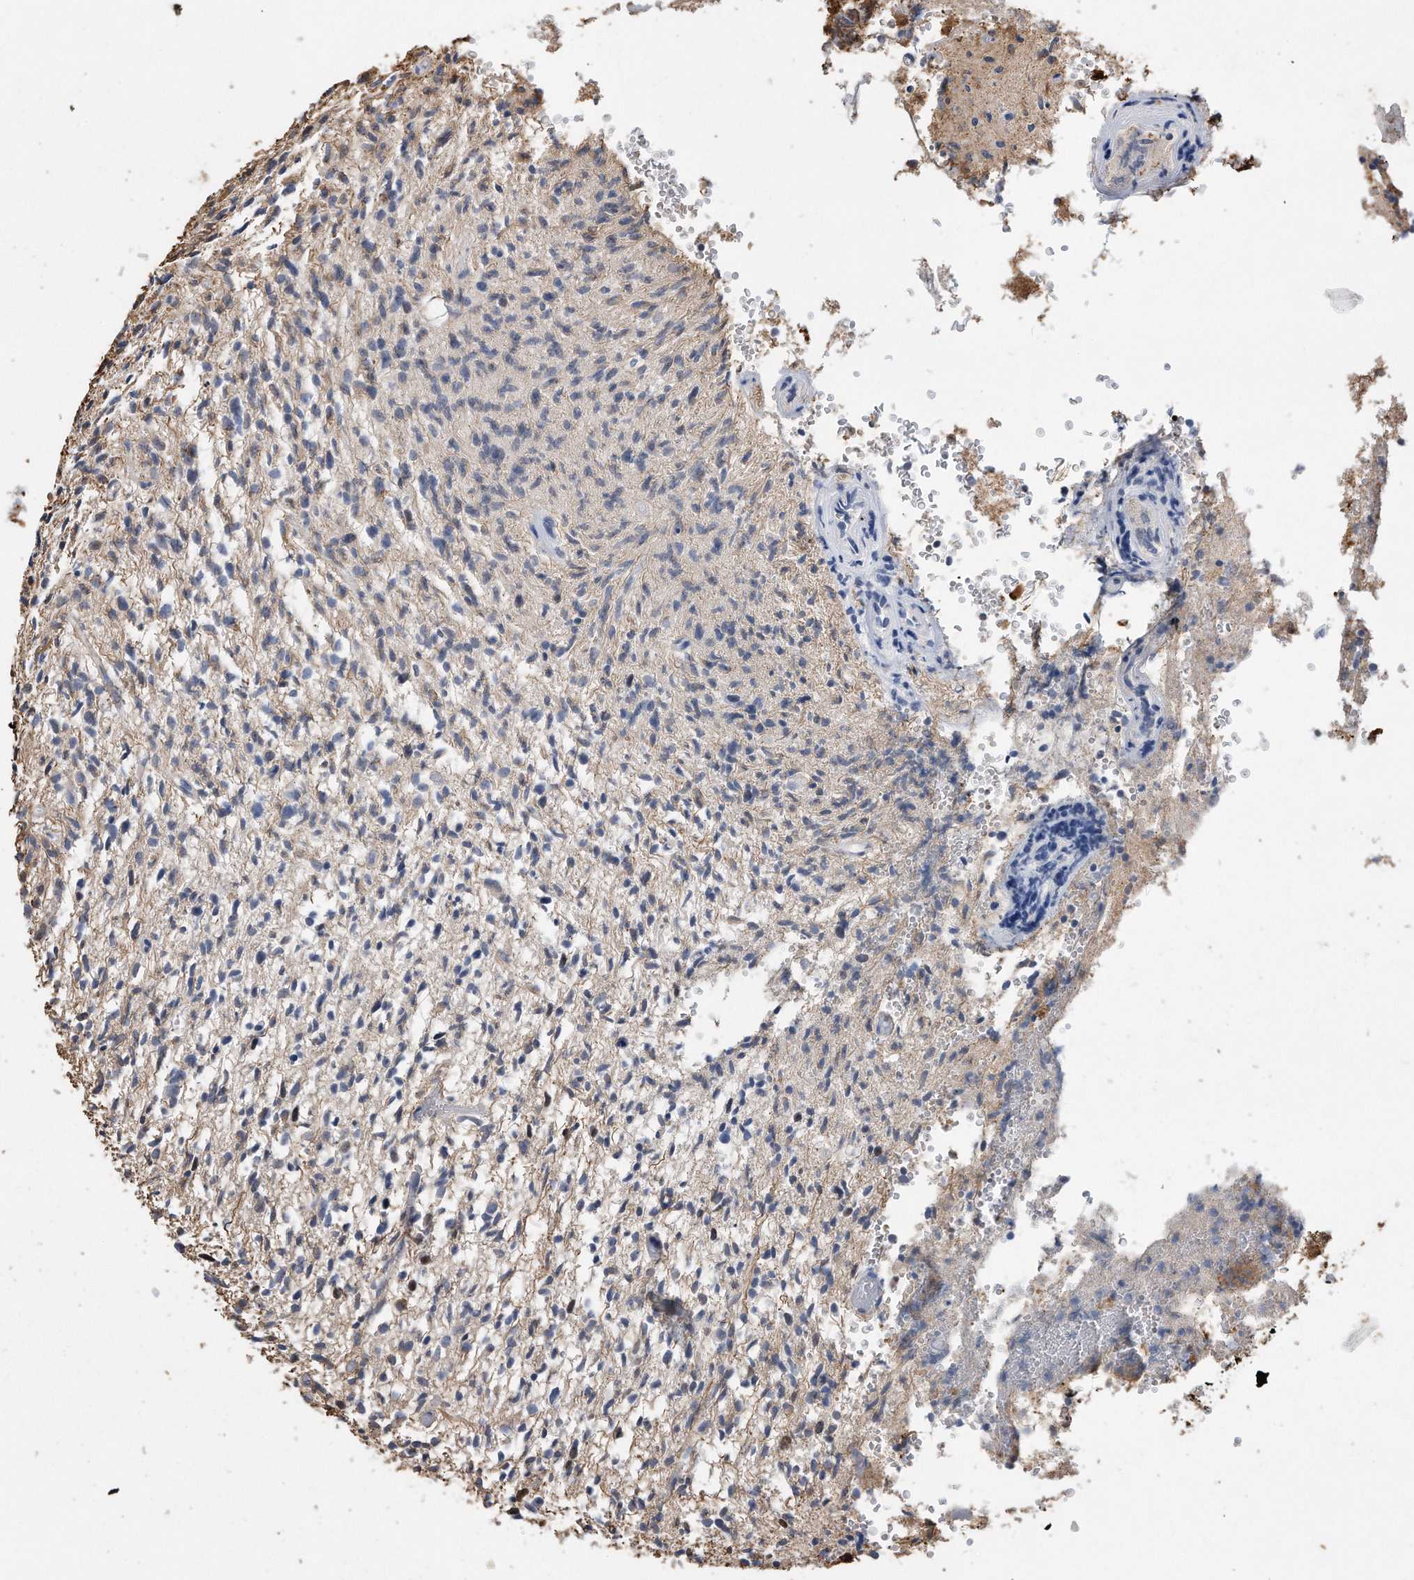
{"staining": {"intensity": "negative", "quantity": "none", "location": "none"}, "tissue": "glioma", "cell_type": "Tumor cells", "image_type": "cancer", "snomed": [{"axis": "morphology", "description": "Glioma, malignant, High grade"}, {"axis": "topography", "description": "Brain"}], "caption": "Photomicrograph shows no significant protein expression in tumor cells of malignant high-grade glioma.", "gene": "PCNA", "patient": {"sex": "female", "age": 57}}